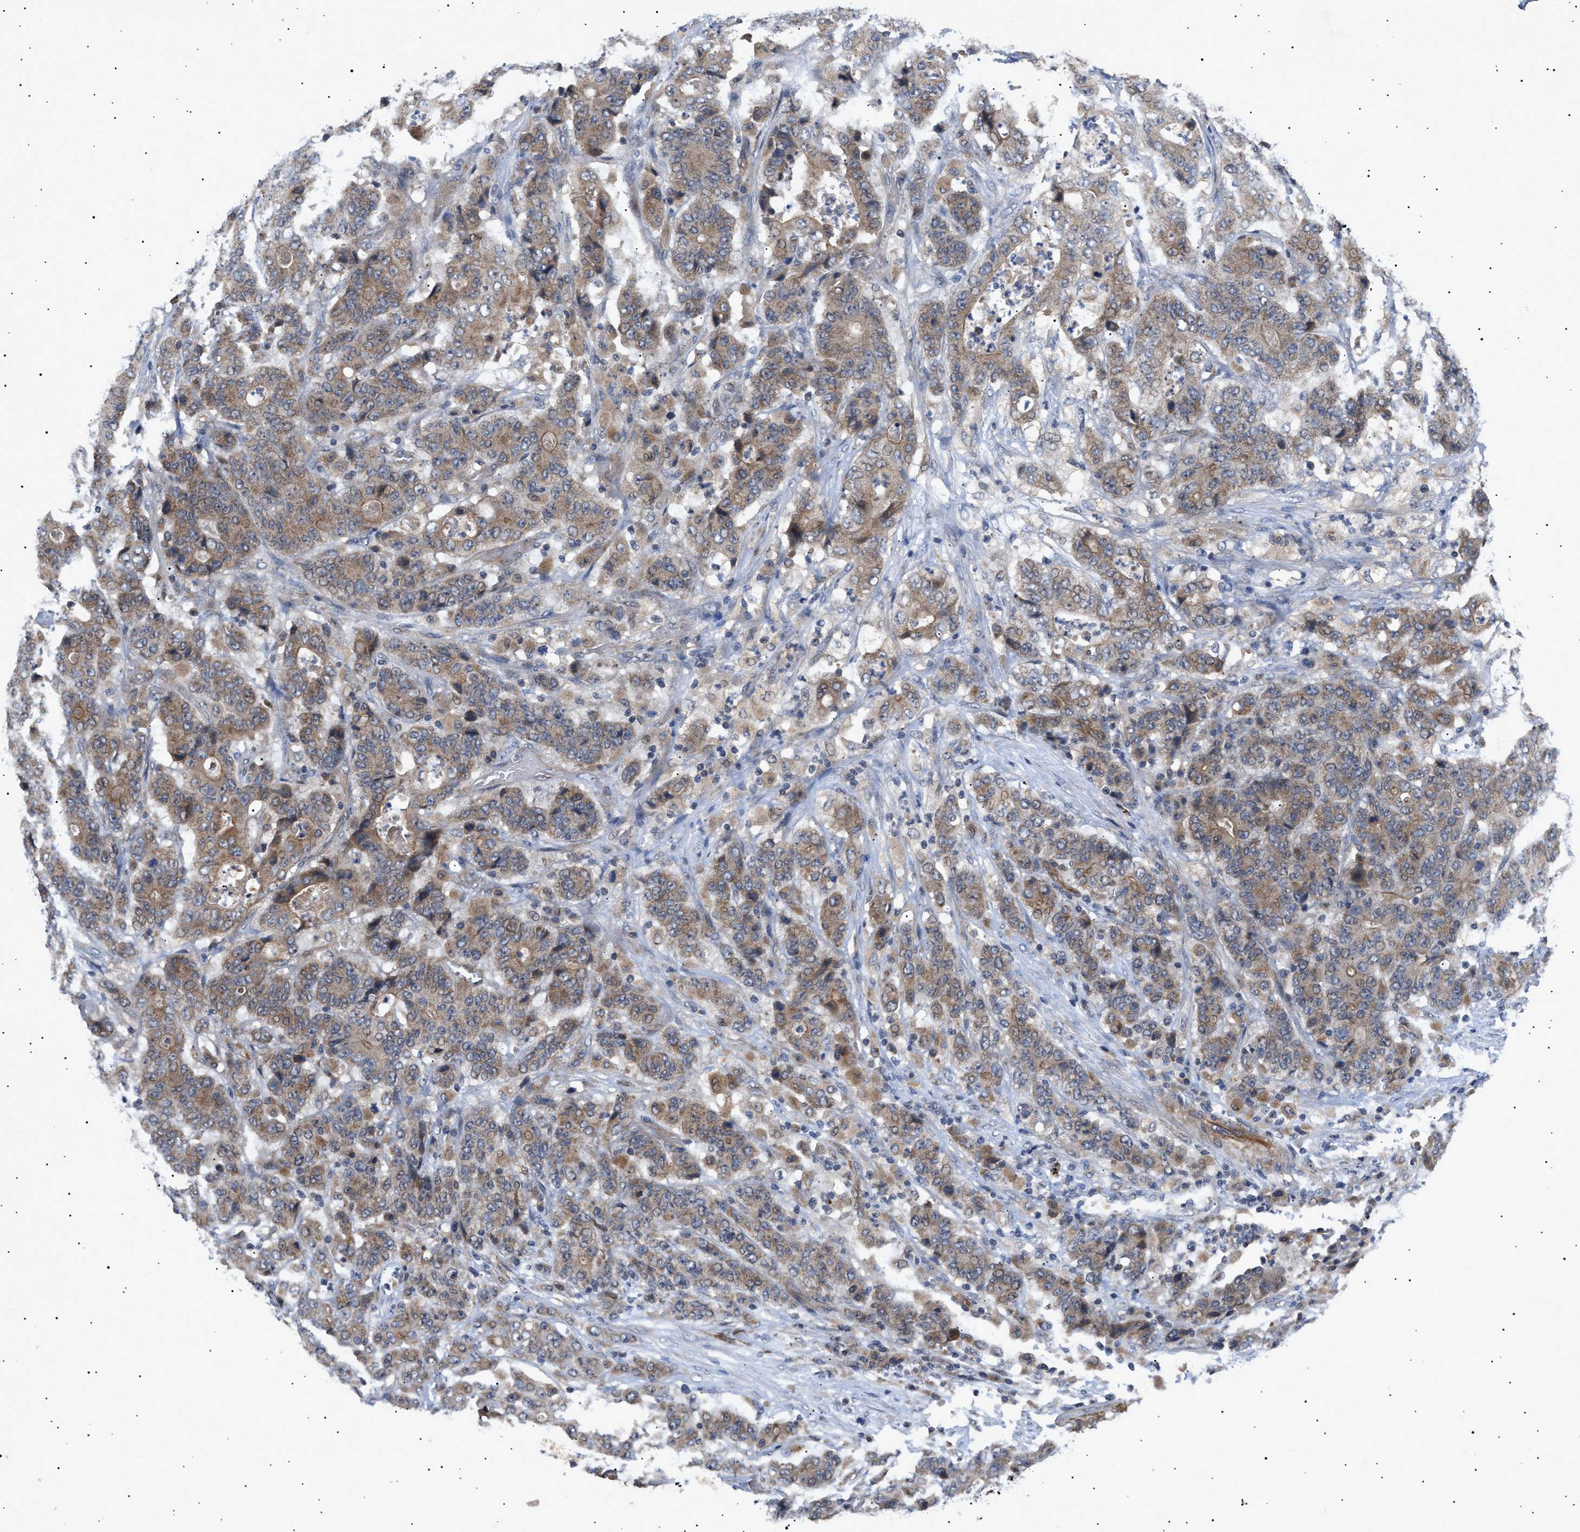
{"staining": {"intensity": "moderate", "quantity": ">75%", "location": "cytoplasmic/membranous"}, "tissue": "stomach cancer", "cell_type": "Tumor cells", "image_type": "cancer", "snomed": [{"axis": "morphology", "description": "Adenocarcinoma, NOS"}, {"axis": "topography", "description": "Stomach"}], "caption": "Tumor cells show medium levels of moderate cytoplasmic/membranous staining in approximately >75% of cells in human stomach cancer (adenocarcinoma).", "gene": "SIRT5", "patient": {"sex": "female", "age": 73}}